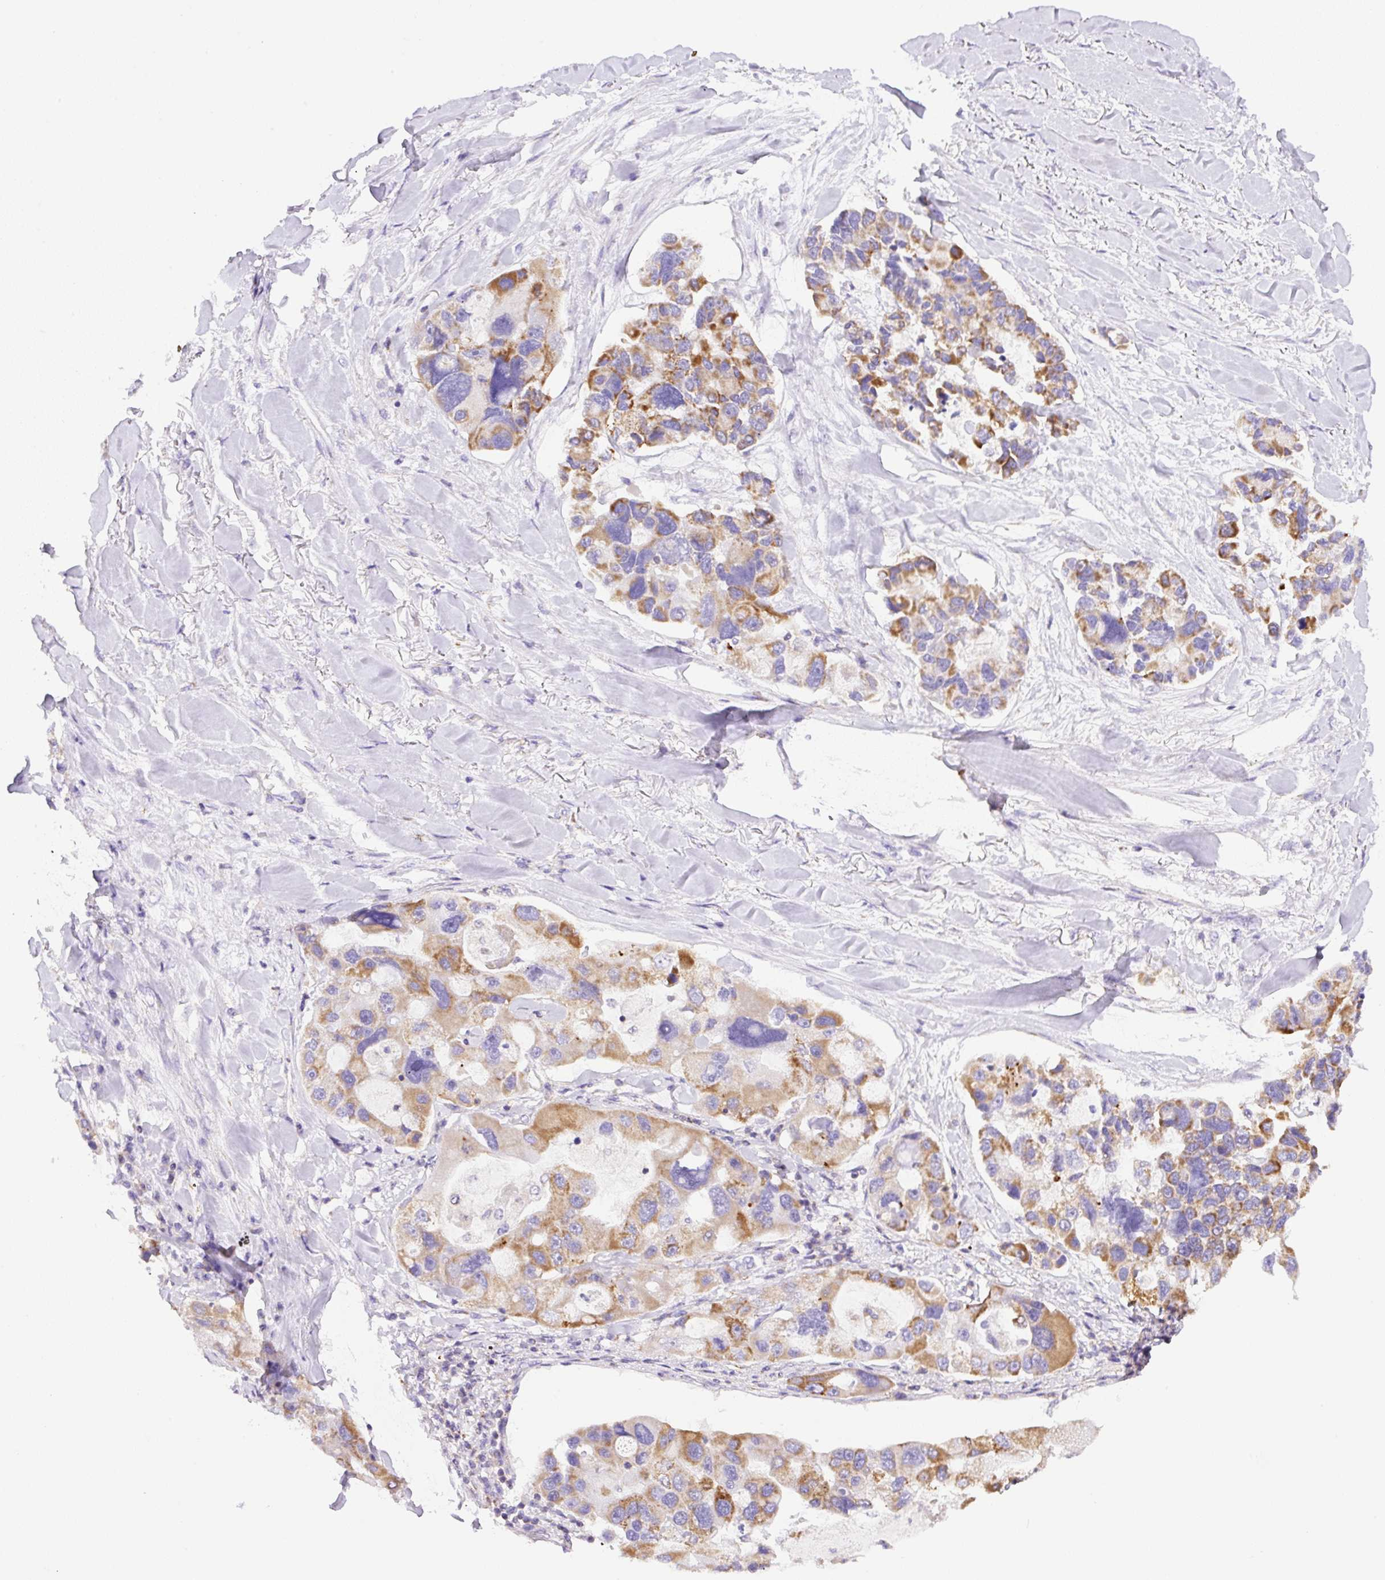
{"staining": {"intensity": "moderate", "quantity": ">75%", "location": "cytoplasmic/membranous"}, "tissue": "lung cancer", "cell_type": "Tumor cells", "image_type": "cancer", "snomed": [{"axis": "morphology", "description": "Adenocarcinoma, NOS"}, {"axis": "topography", "description": "Lung"}], "caption": "Human lung cancer stained with a brown dye reveals moderate cytoplasmic/membranous positive positivity in about >75% of tumor cells.", "gene": "NF1", "patient": {"sex": "female", "age": 54}}